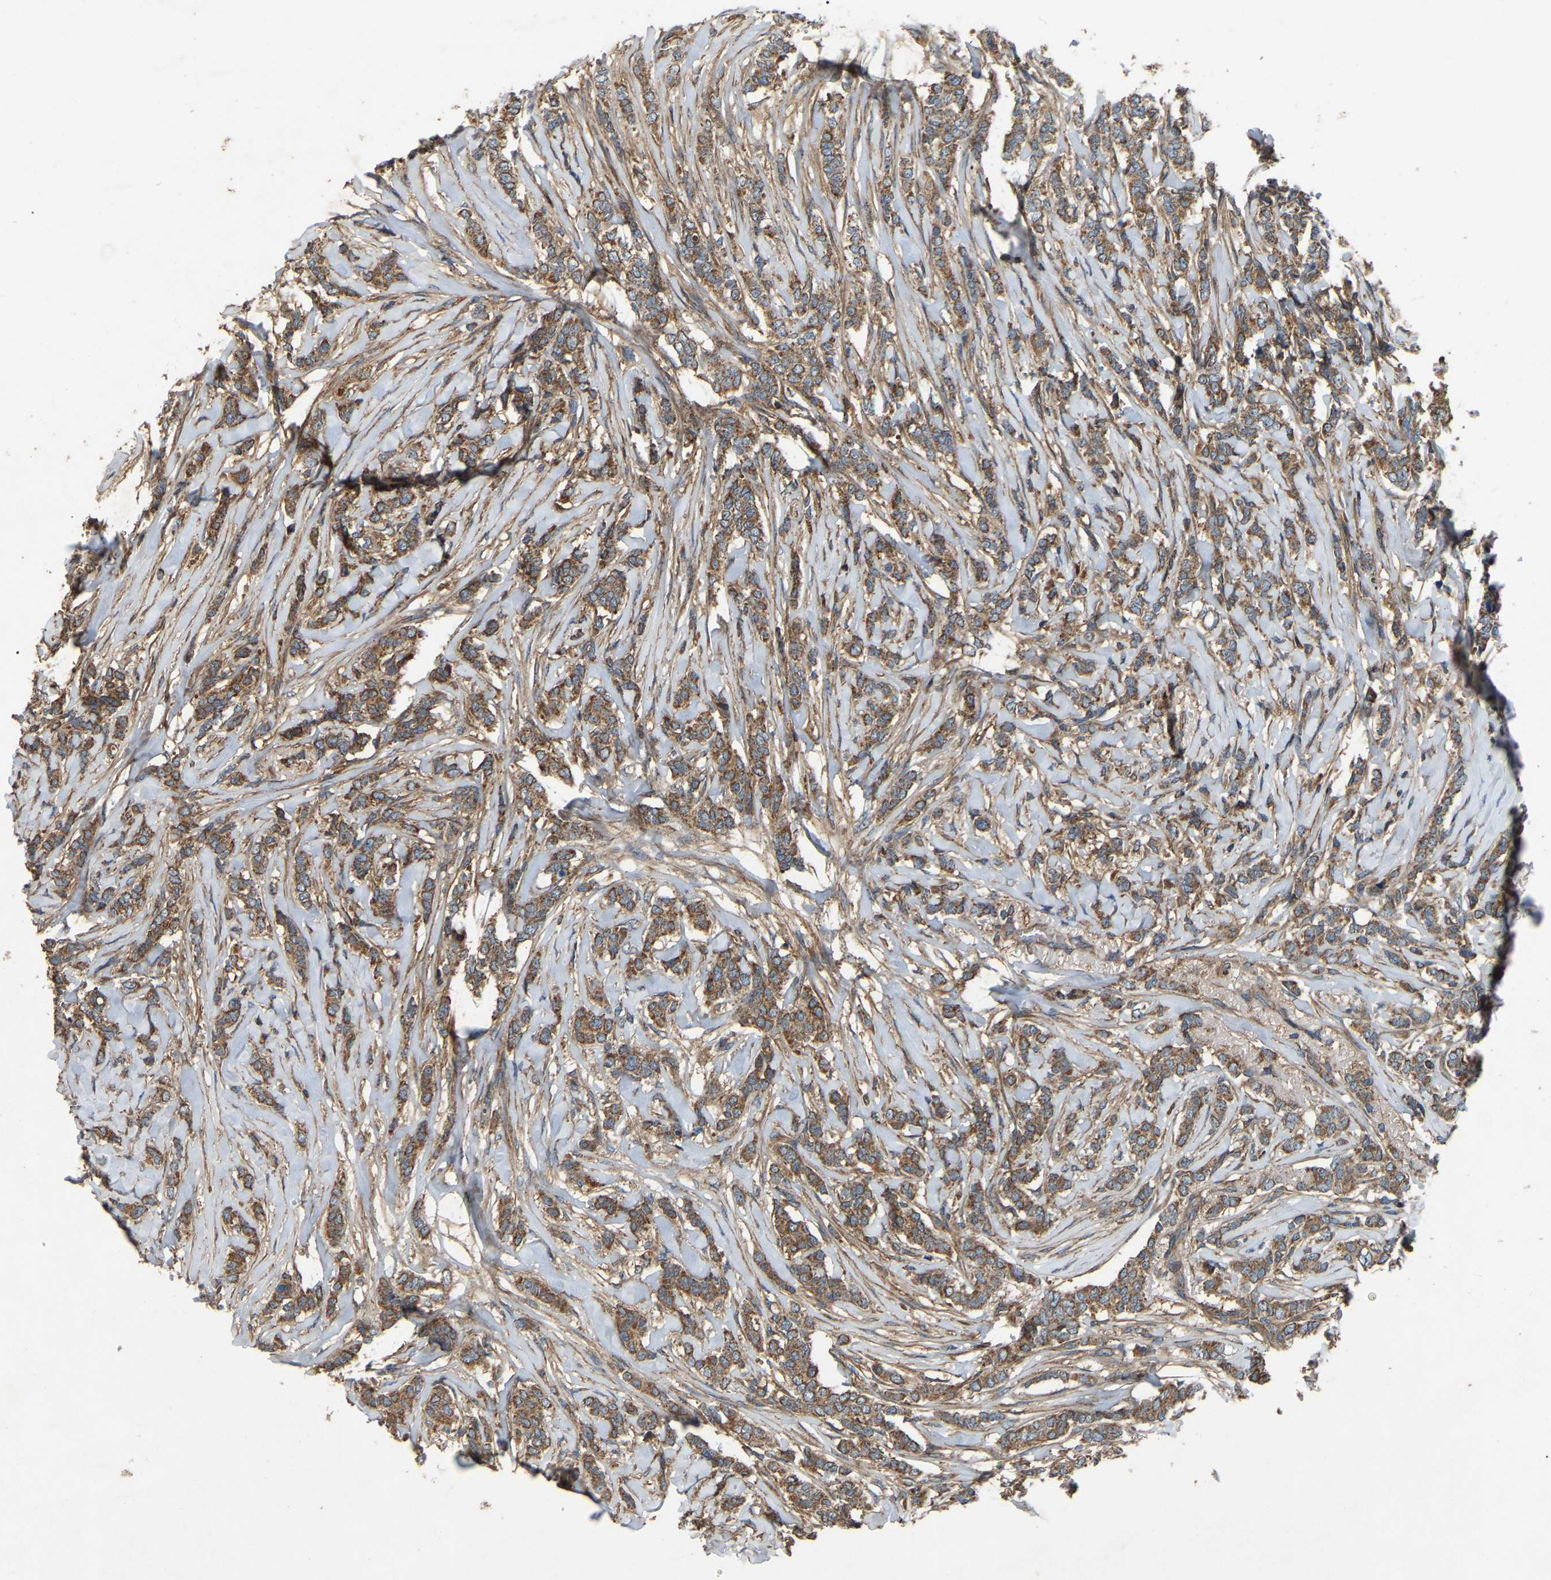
{"staining": {"intensity": "moderate", "quantity": ">75%", "location": "cytoplasmic/membranous"}, "tissue": "breast cancer", "cell_type": "Tumor cells", "image_type": "cancer", "snomed": [{"axis": "morphology", "description": "Lobular carcinoma"}, {"axis": "topography", "description": "Skin"}, {"axis": "topography", "description": "Breast"}], "caption": "The micrograph exhibits a brown stain indicating the presence of a protein in the cytoplasmic/membranous of tumor cells in lobular carcinoma (breast).", "gene": "SAMD9L", "patient": {"sex": "female", "age": 46}}